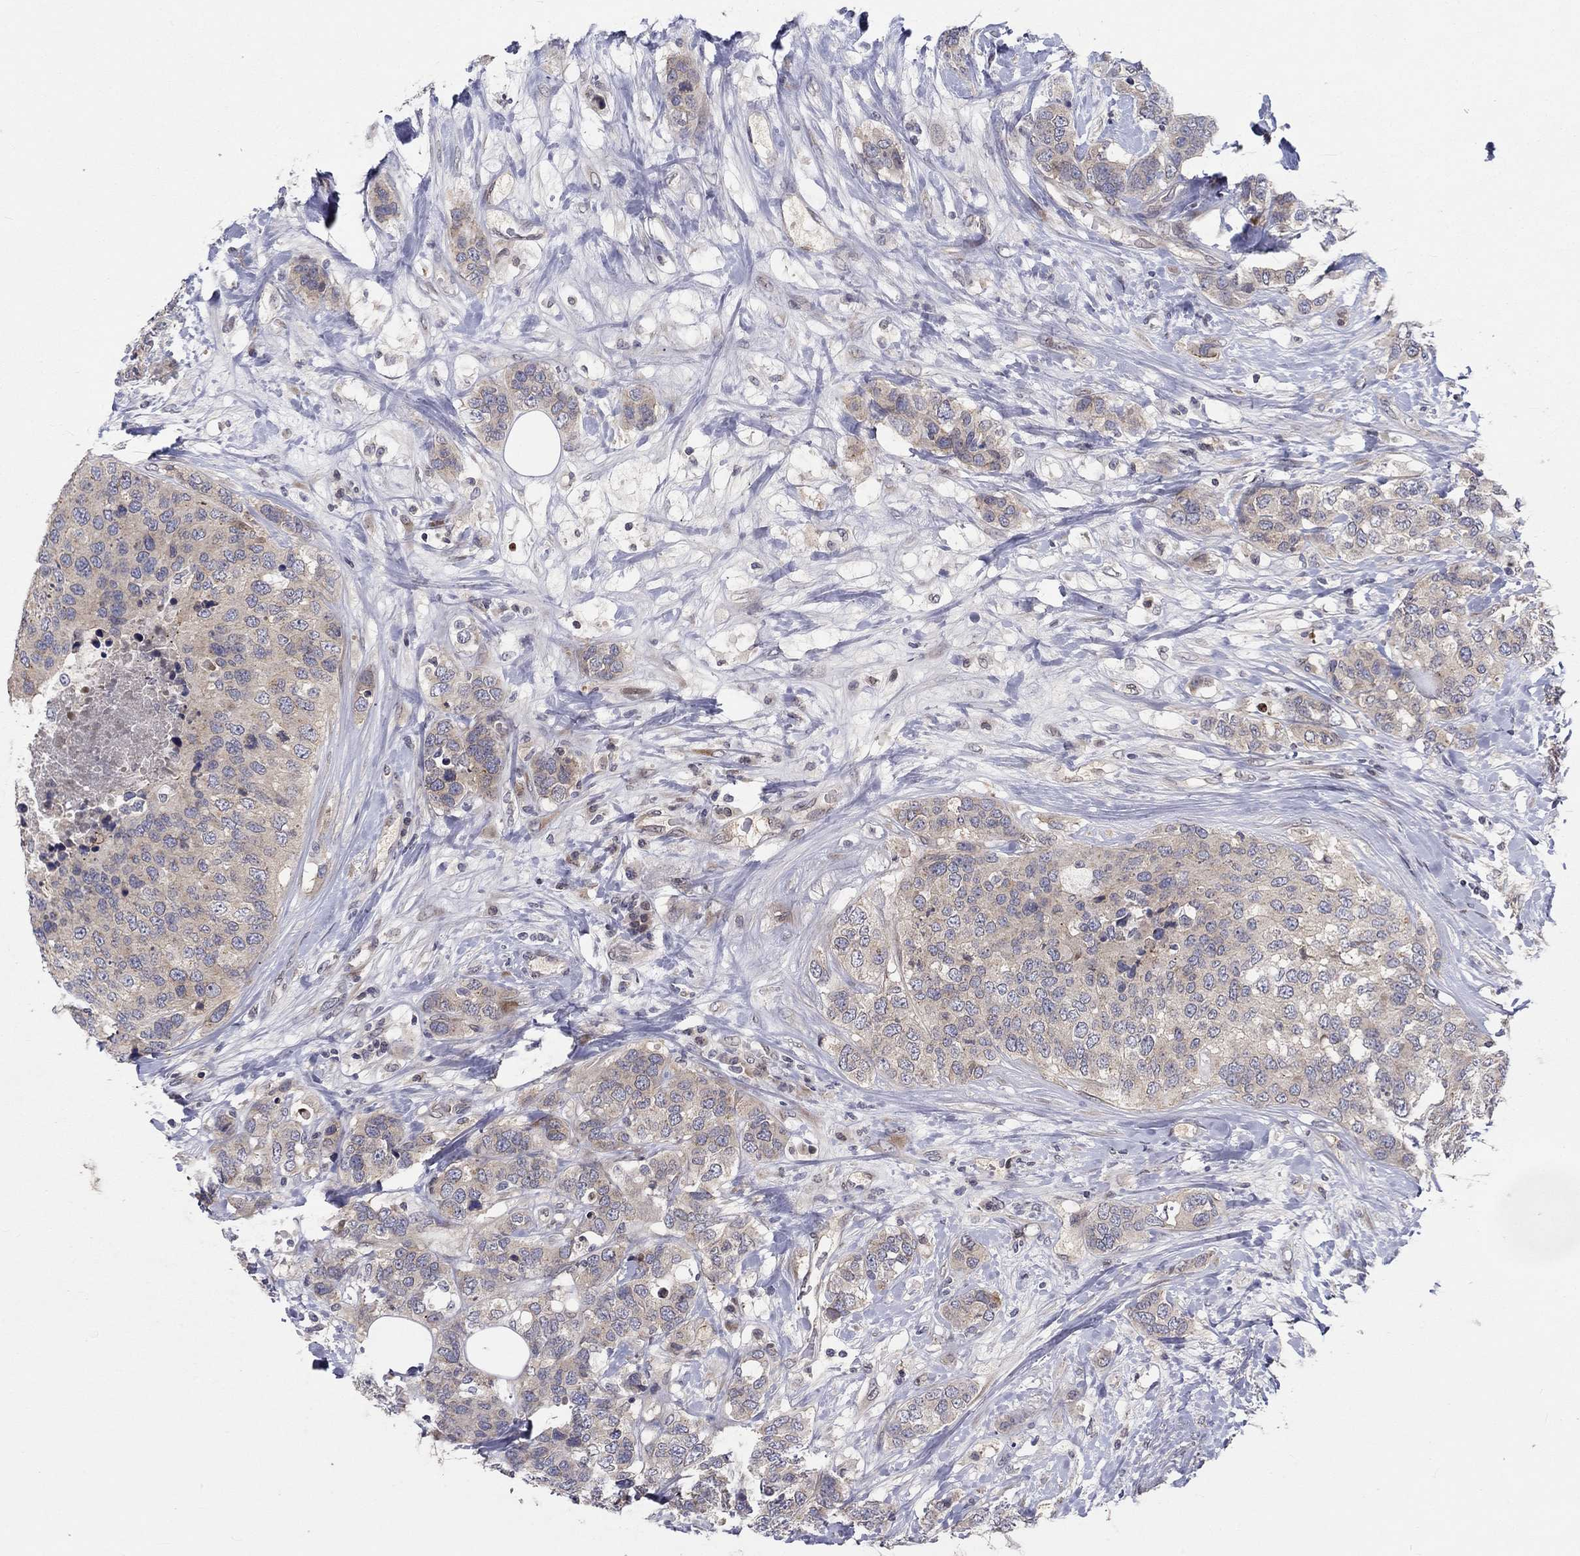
{"staining": {"intensity": "weak", "quantity": "<25%", "location": "cytoplasmic/membranous"}, "tissue": "breast cancer", "cell_type": "Tumor cells", "image_type": "cancer", "snomed": [{"axis": "morphology", "description": "Lobular carcinoma"}, {"axis": "topography", "description": "Breast"}], "caption": "Histopathology image shows no significant protein positivity in tumor cells of breast cancer. (Brightfield microscopy of DAB immunohistochemistry at high magnification).", "gene": "CETN3", "patient": {"sex": "female", "age": 59}}